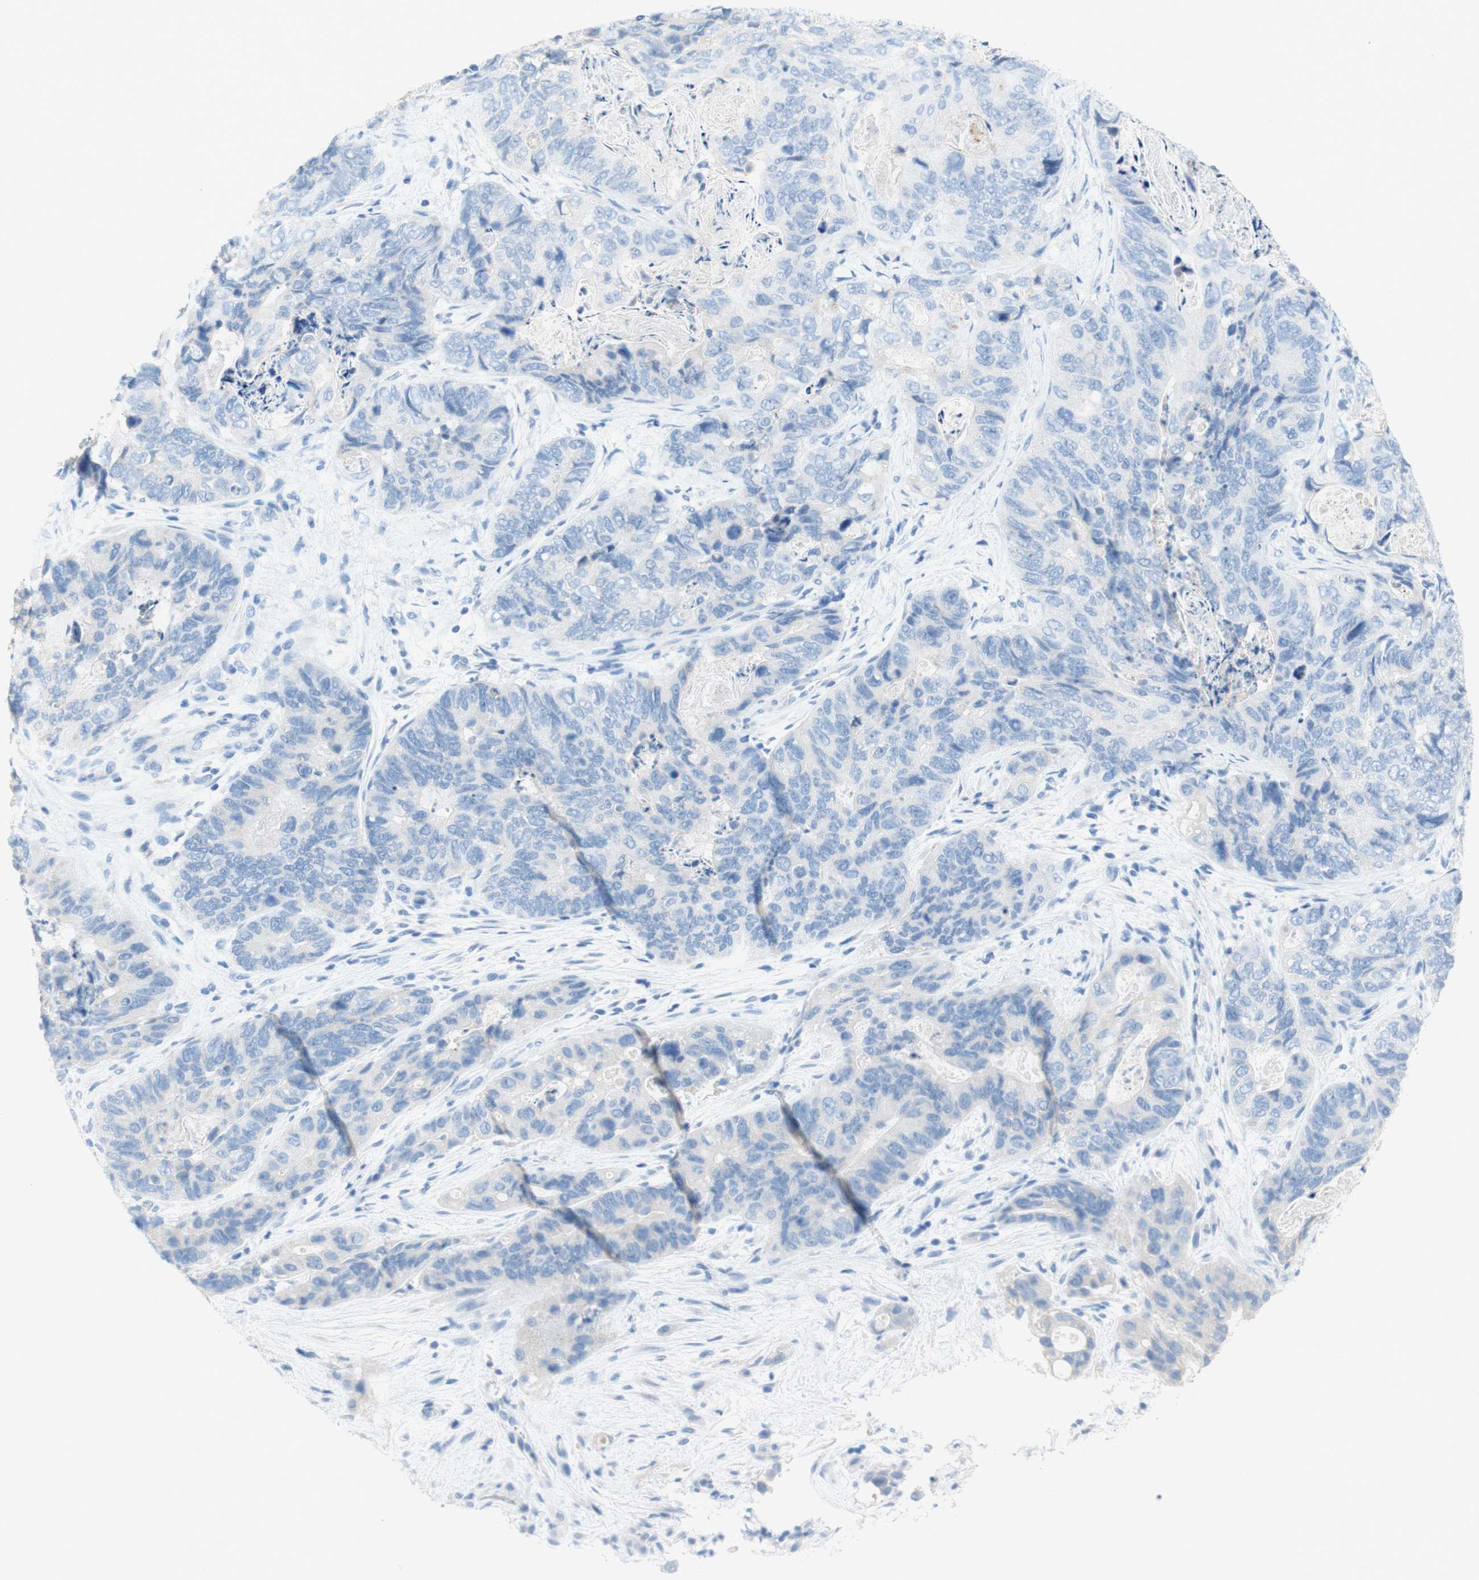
{"staining": {"intensity": "negative", "quantity": "none", "location": "none"}, "tissue": "stomach cancer", "cell_type": "Tumor cells", "image_type": "cancer", "snomed": [{"axis": "morphology", "description": "Adenocarcinoma, NOS"}, {"axis": "topography", "description": "Stomach"}], "caption": "Immunohistochemistry (IHC) micrograph of human stomach cancer stained for a protein (brown), which reveals no positivity in tumor cells.", "gene": "POLR2J3", "patient": {"sex": "female", "age": 89}}